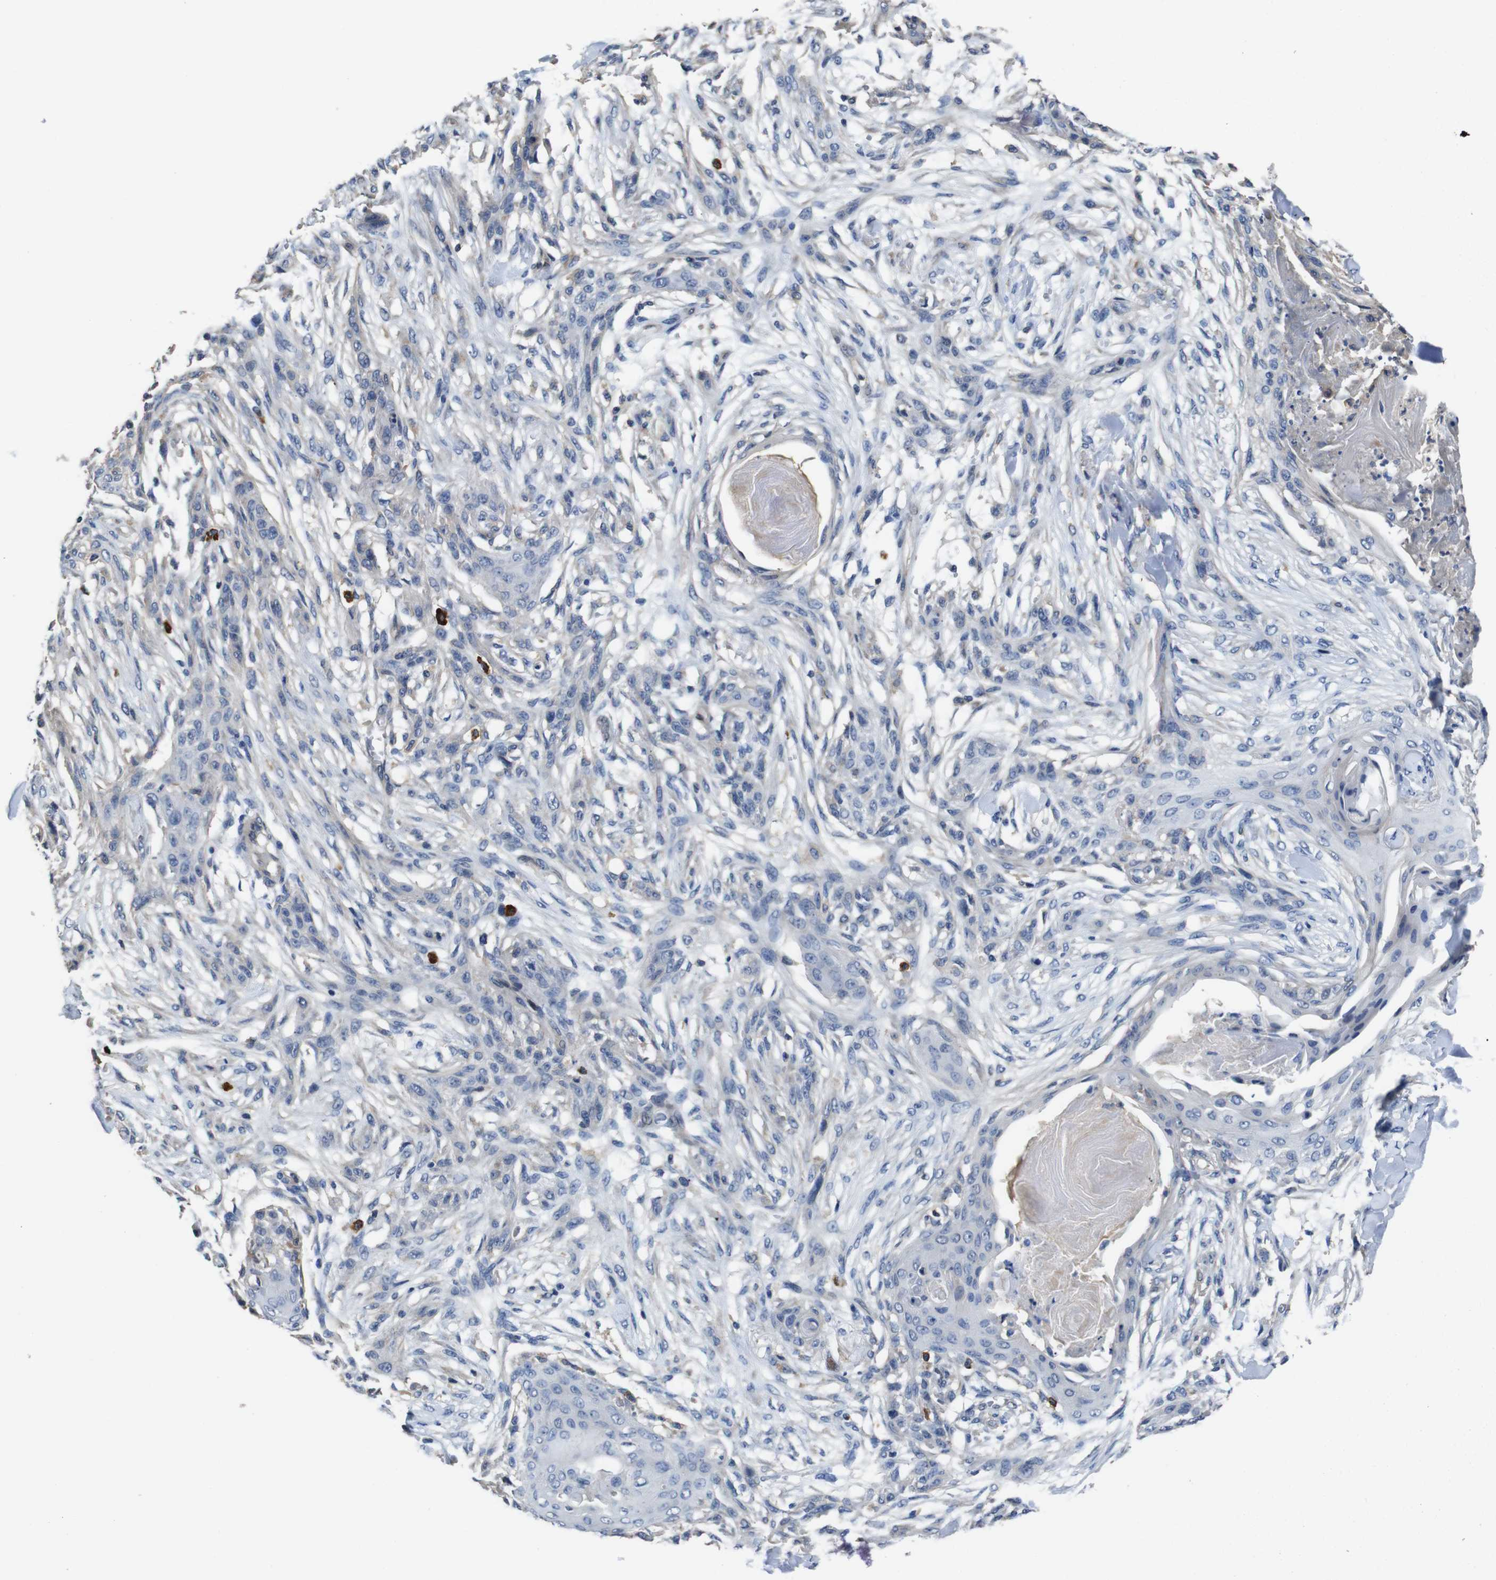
{"staining": {"intensity": "negative", "quantity": "none", "location": "none"}, "tissue": "skin cancer", "cell_type": "Tumor cells", "image_type": "cancer", "snomed": [{"axis": "morphology", "description": "Squamous cell carcinoma, NOS"}, {"axis": "topography", "description": "Skin"}], "caption": "Immunohistochemistry (IHC) micrograph of neoplastic tissue: squamous cell carcinoma (skin) stained with DAB (3,3'-diaminobenzidine) demonstrates no significant protein expression in tumor cells.", "gene": "GLIPR1", "patient": {"sex": "female", "age": 59}}